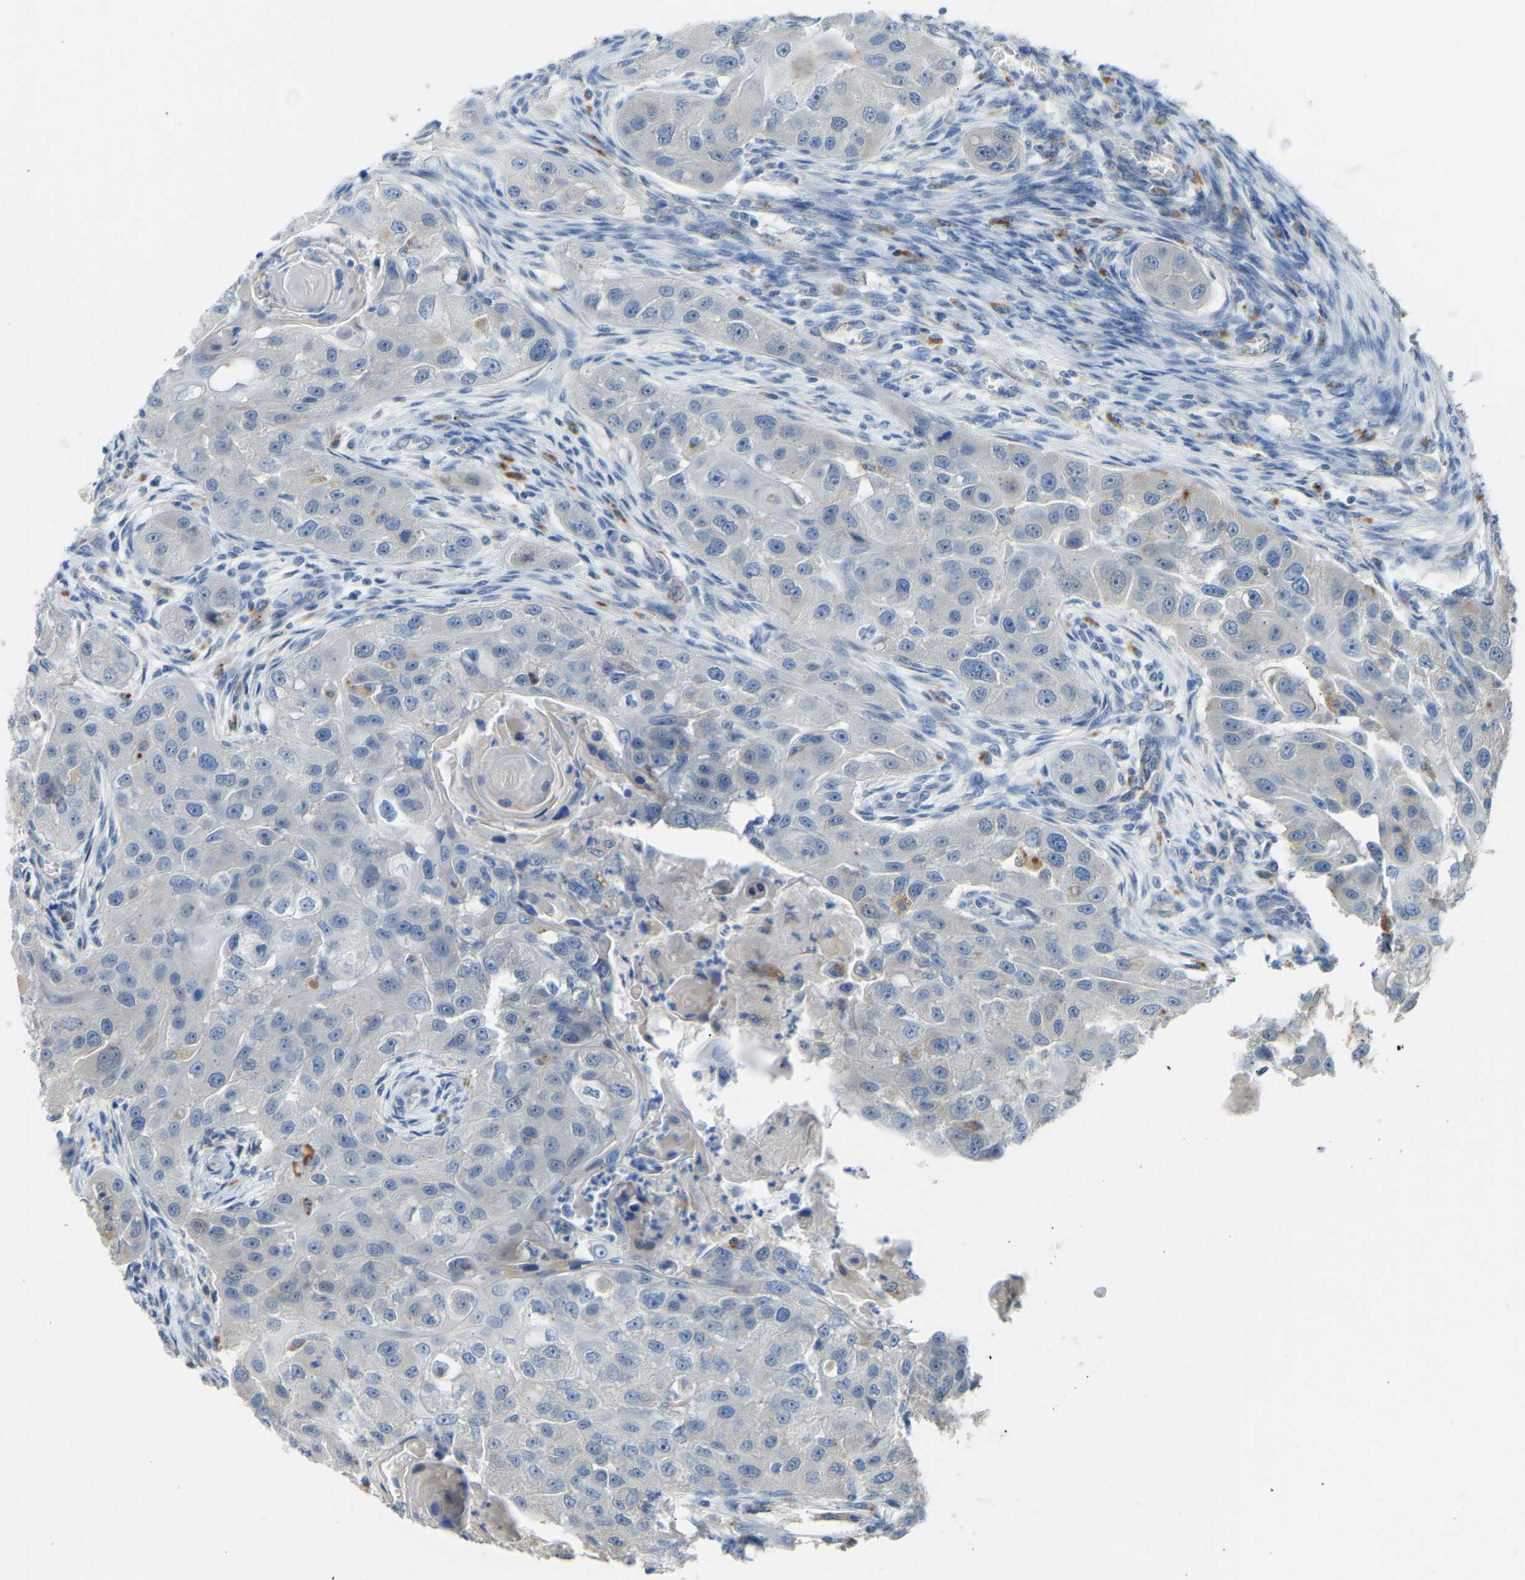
{"staining": {"intensity": "negative", "quantity": "none", "location": "none"}, "tissue": "head and neck cancer", "cell_type": "Tumor cells", "image_type": "cancer", "snomed": [{"axis": "morphology", "description": "Normal tissue, NOS"}, {"axis": "morphology", "description": "Squamous cell carcinoma, NOS"}, {"axis": "topography", "description": "Skeletal muscle"}, {"axis": "topography", "description": "Head-Neck"}], "caption": "The immunohistochemistry (IHC) image has no significant staining in tumor cells of head and neck cancer tissue.", "gene": "RGP1", "patient": {"sex": "male", "age": 51}}